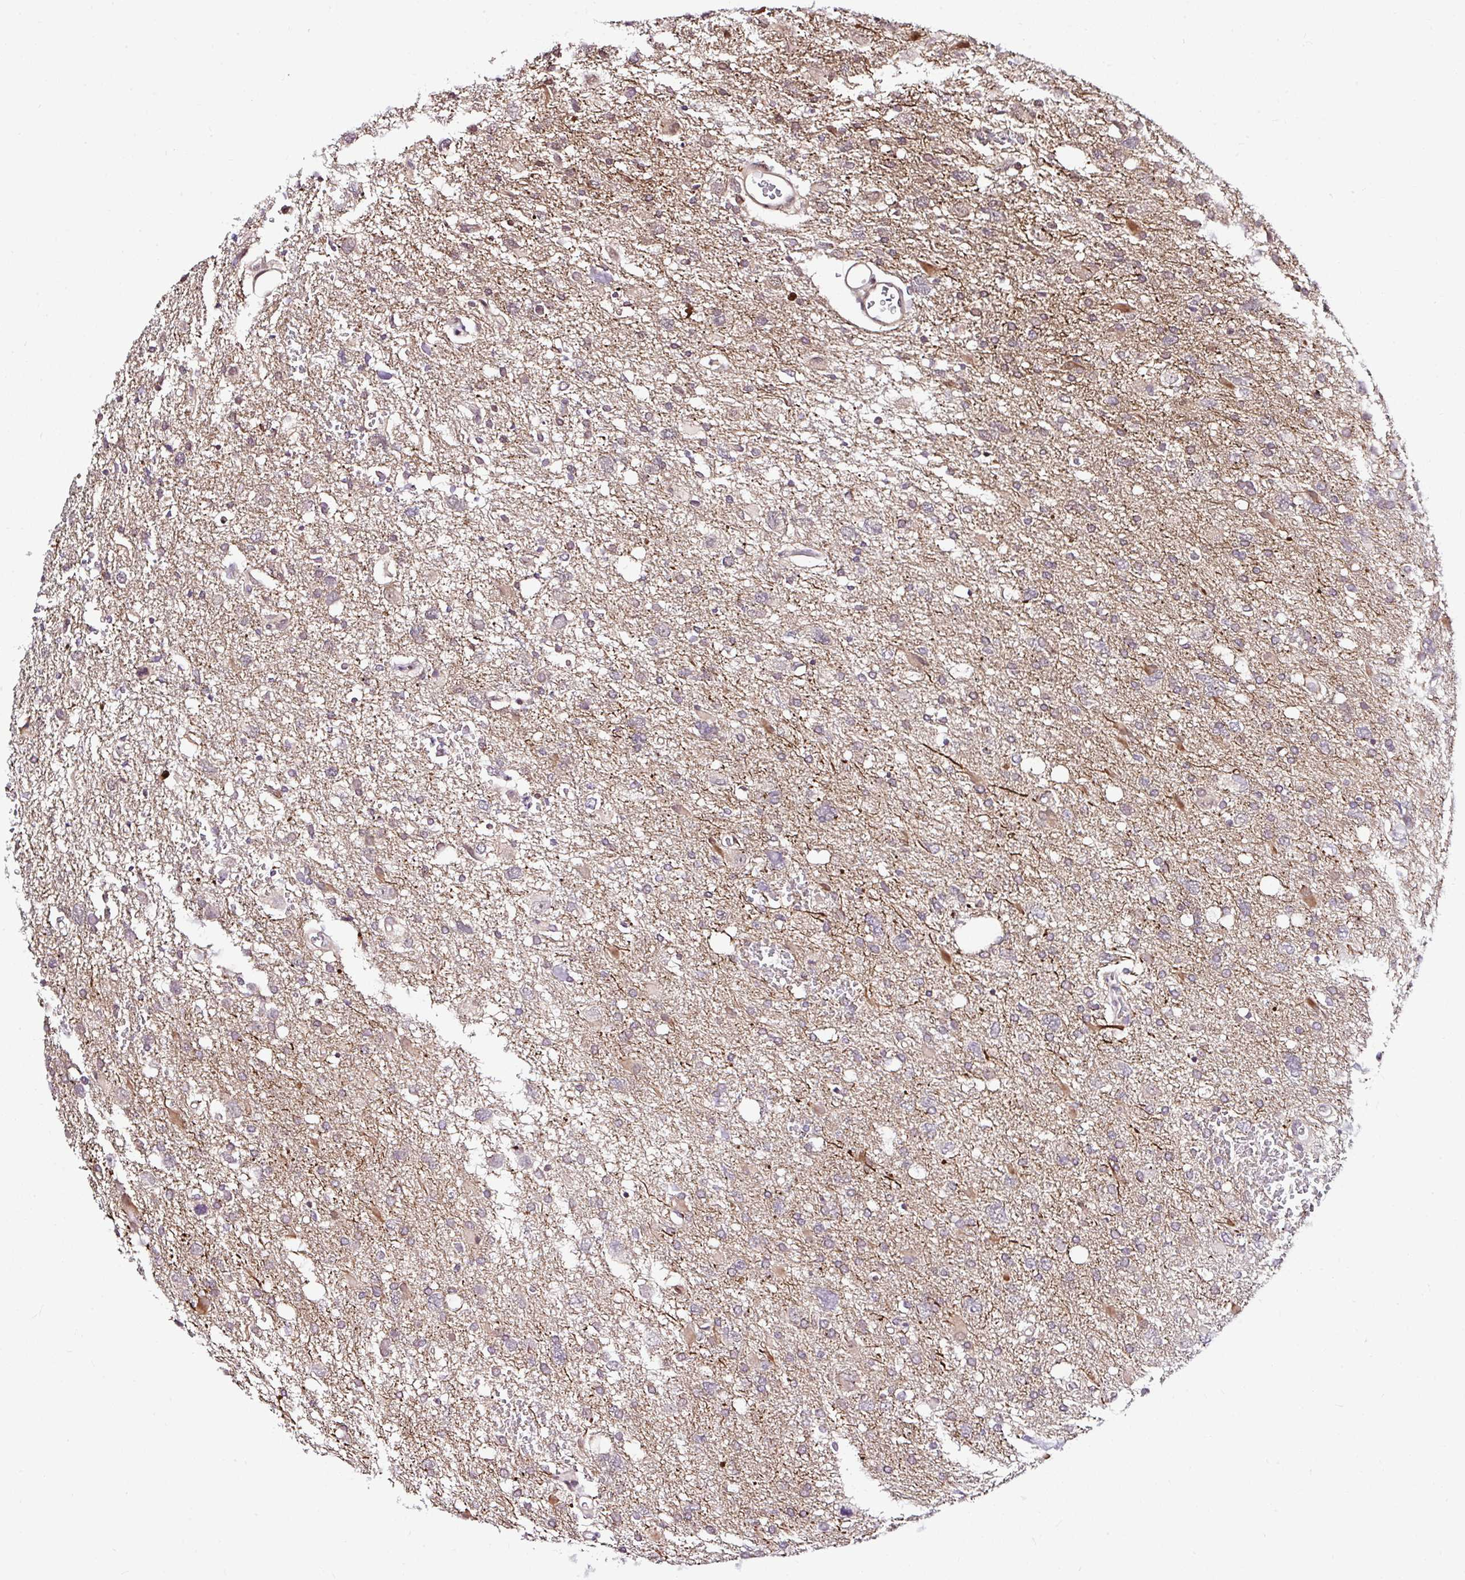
{"staining": {"intensity": "weak", "quantity": "25%-75%", "location": "cytoplasmic/membranous"}, "tissue": "glioma", "cell_type": "Tumor cells", "image_type": "cancer", "snomed": [{"axis": "morphology", "description": "Glioma, malignant, High grade"}, {"axis": "topography", "description": "Brain"}], "caption": "High-grade glioma (malignant) tissue displays weak cytoplasmic/membranous expression in approximately 25%-75% of tumor cells", "gene": "PIN4", "patient": {"sex": "male", "age": 61}}